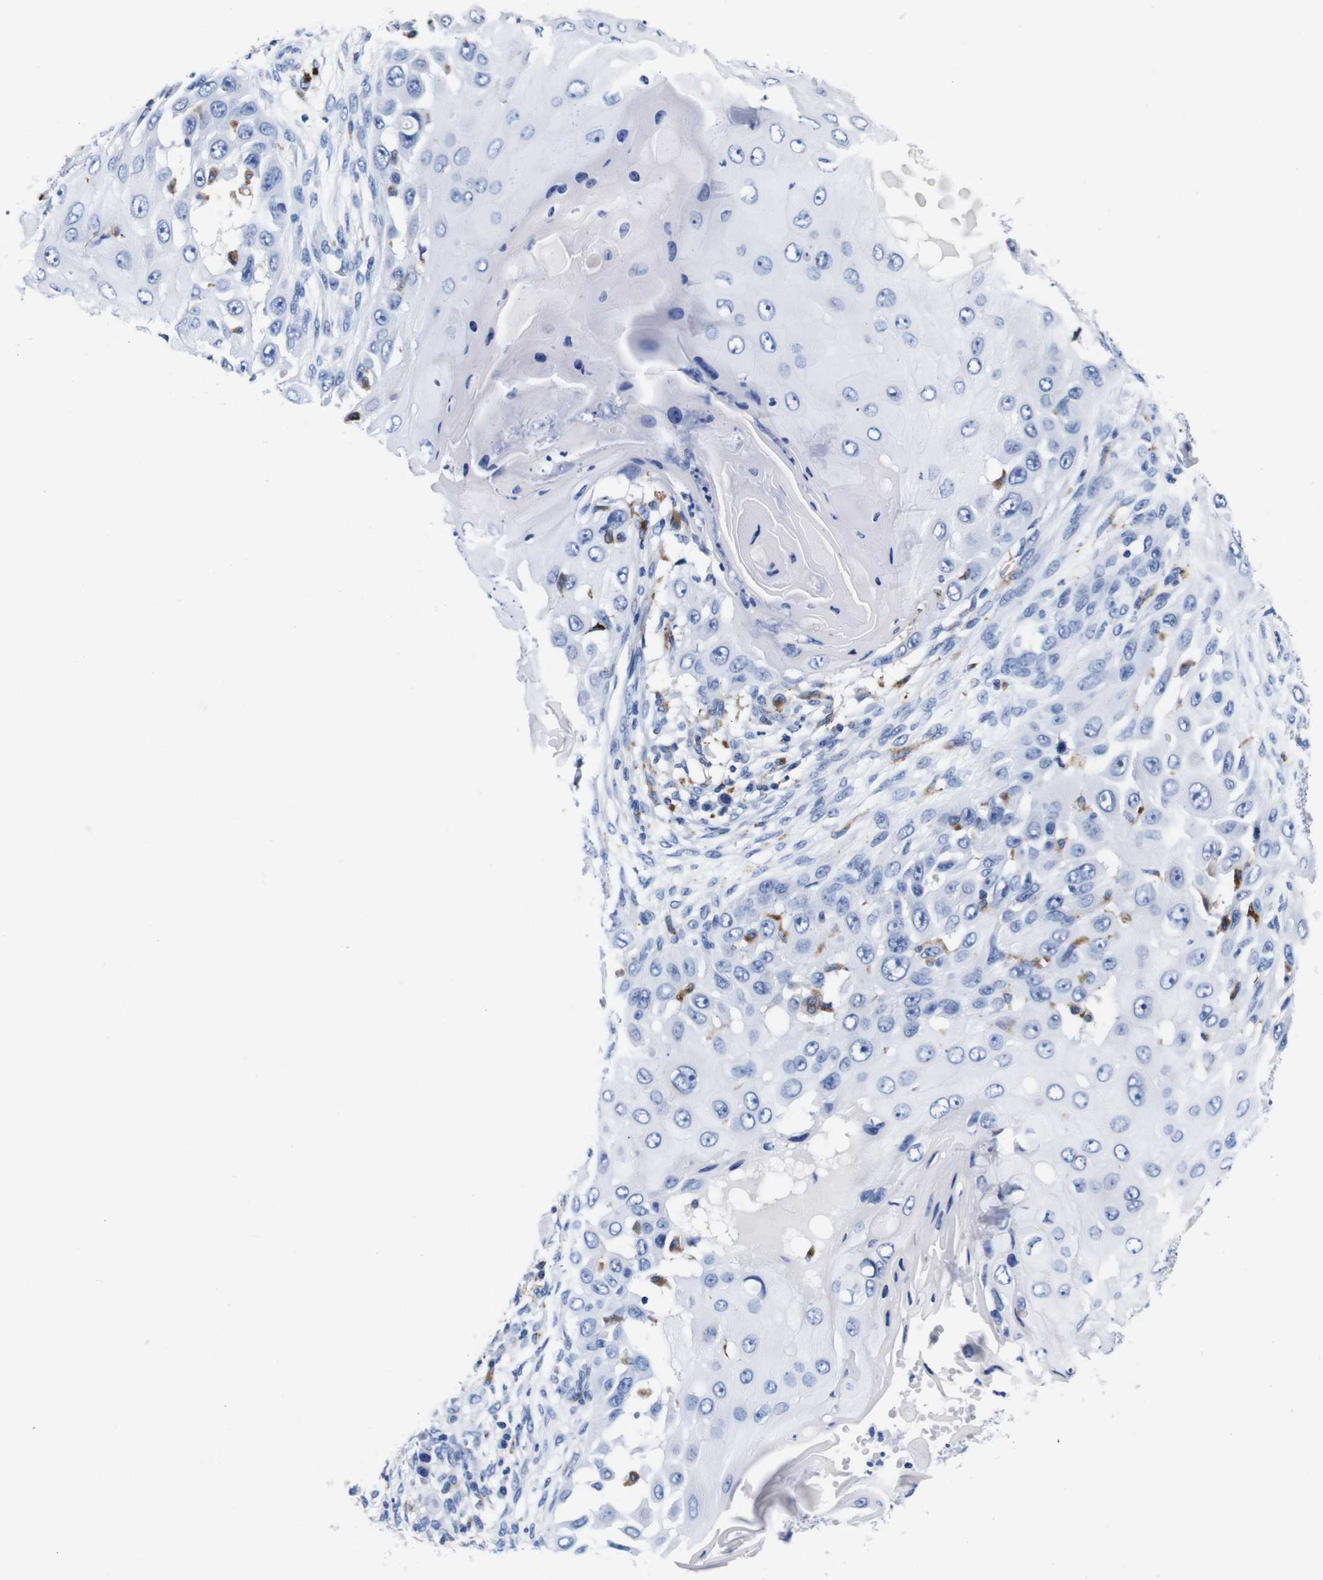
{"staining": {"intensity": "negative", "quantity": "none", "location": "none"}, "tissue": "skin cancer", "cell_type": "Tumor cells", "image_type": "cancer", "snomed": [{"axis": "morphology", "description": "Squamous cell carcinoma, NOS"}, {"axis": "topography", "description": "Skin"}], "caption": "IHC image of human skin cancer (squamous cell carcinoma) stained for a protein (brown), which exhibits no positivity in tumor cells.", "gene": "HLA-DMB", "patient": {"sex": "female", "age": 44}}